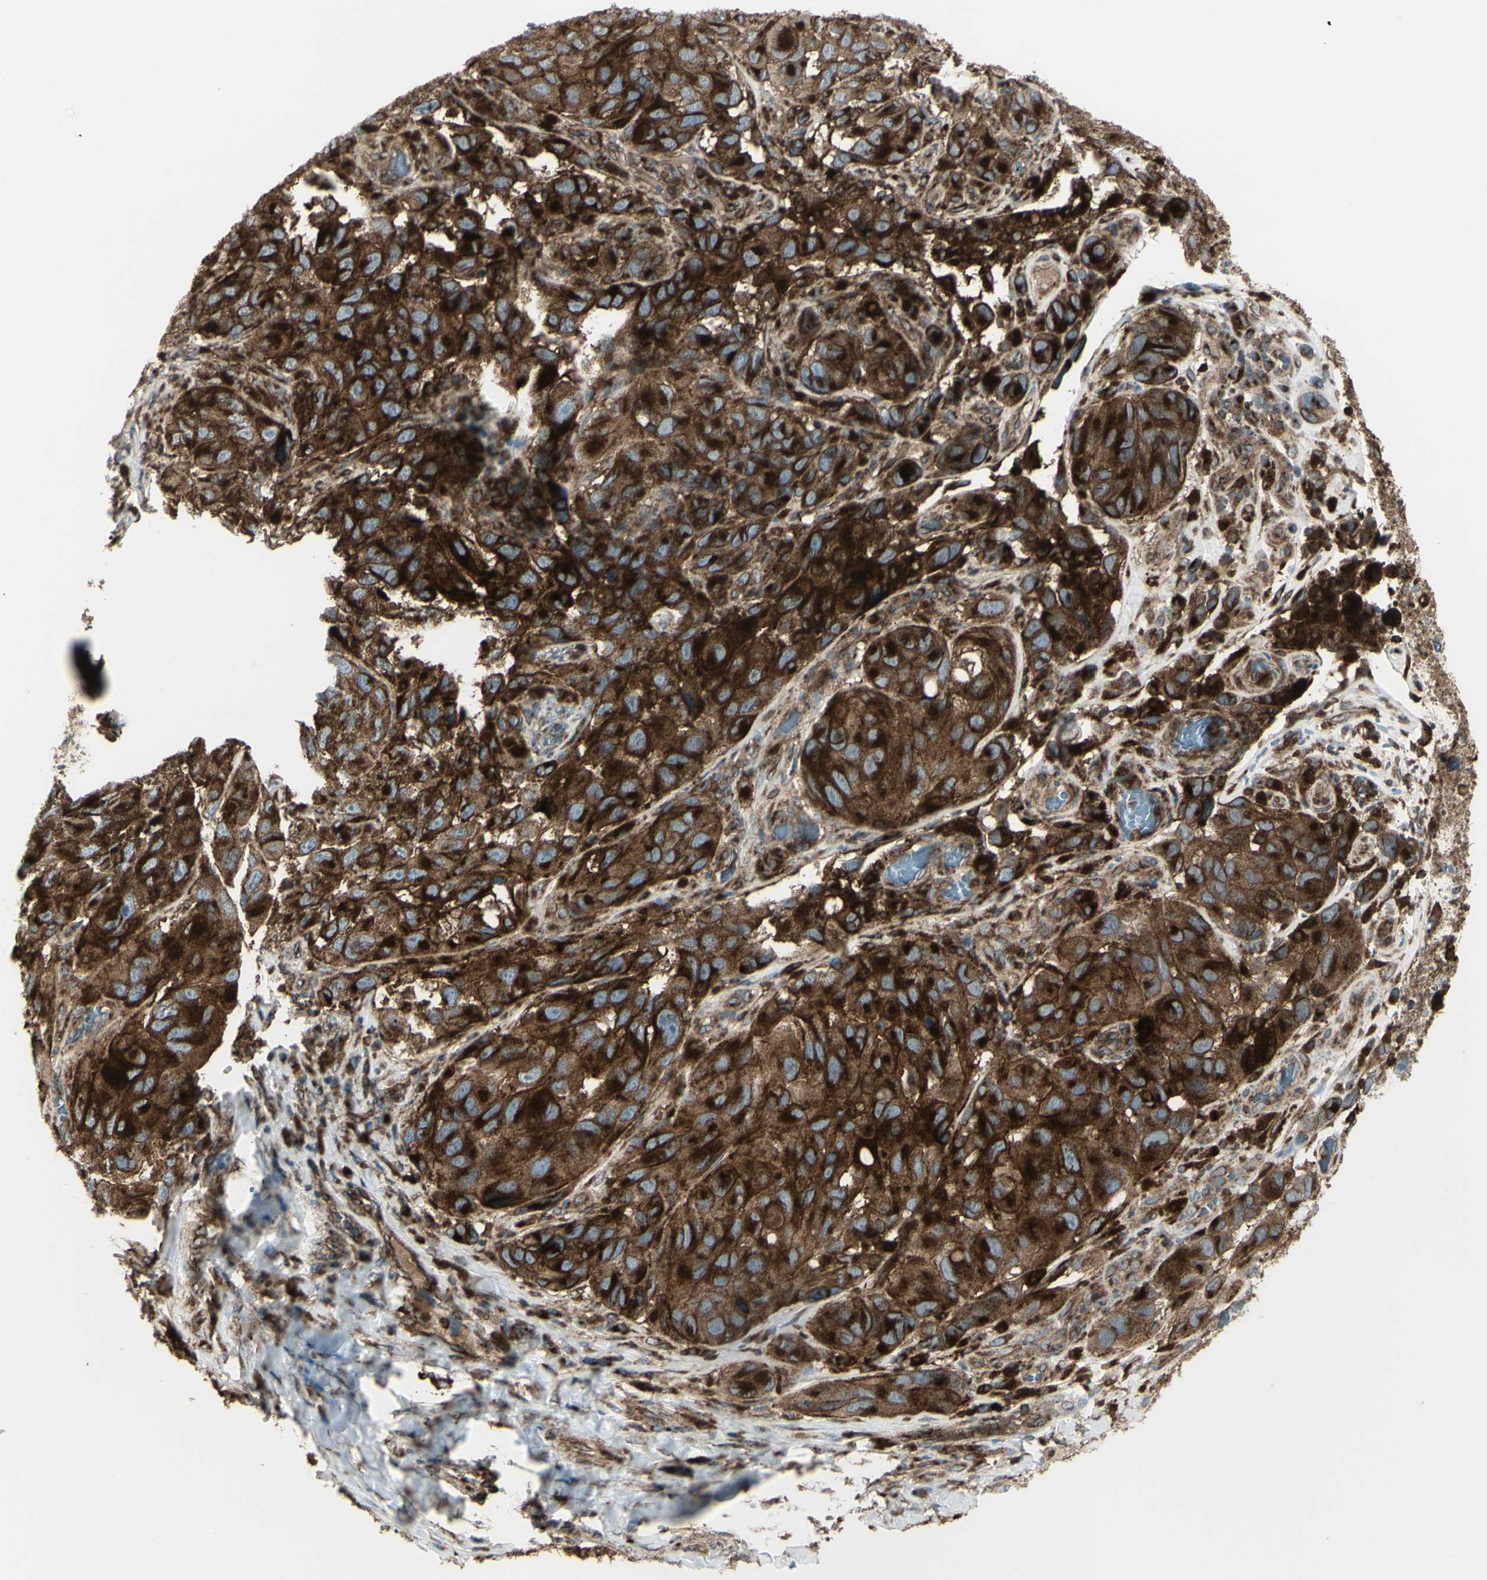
{"staining": {"intensity": "strong", "quantity": ">75%", "location": "cytoplasmic/membranous"}, "tissue": "melanoma", "cell_type": "Tumor cells", "image_type": "cancer", "snomed": [{"axis": "morphology", "description": "Malignant melanoma, NOS"}, {"axis": "topography", "description": "Skin"}], "caption": "IHC photomicrograph of neoplastic tissue: malignant melanoma stained using immunohistochemistry reveals high levels of strong protein expression localized specifically in the cytoplasmic/membranous of tumor cells, appearing as a cytoplasmic/membranous brown color.", "gene": "NAPA", "patient": {"sex": "female", "age": 73}}